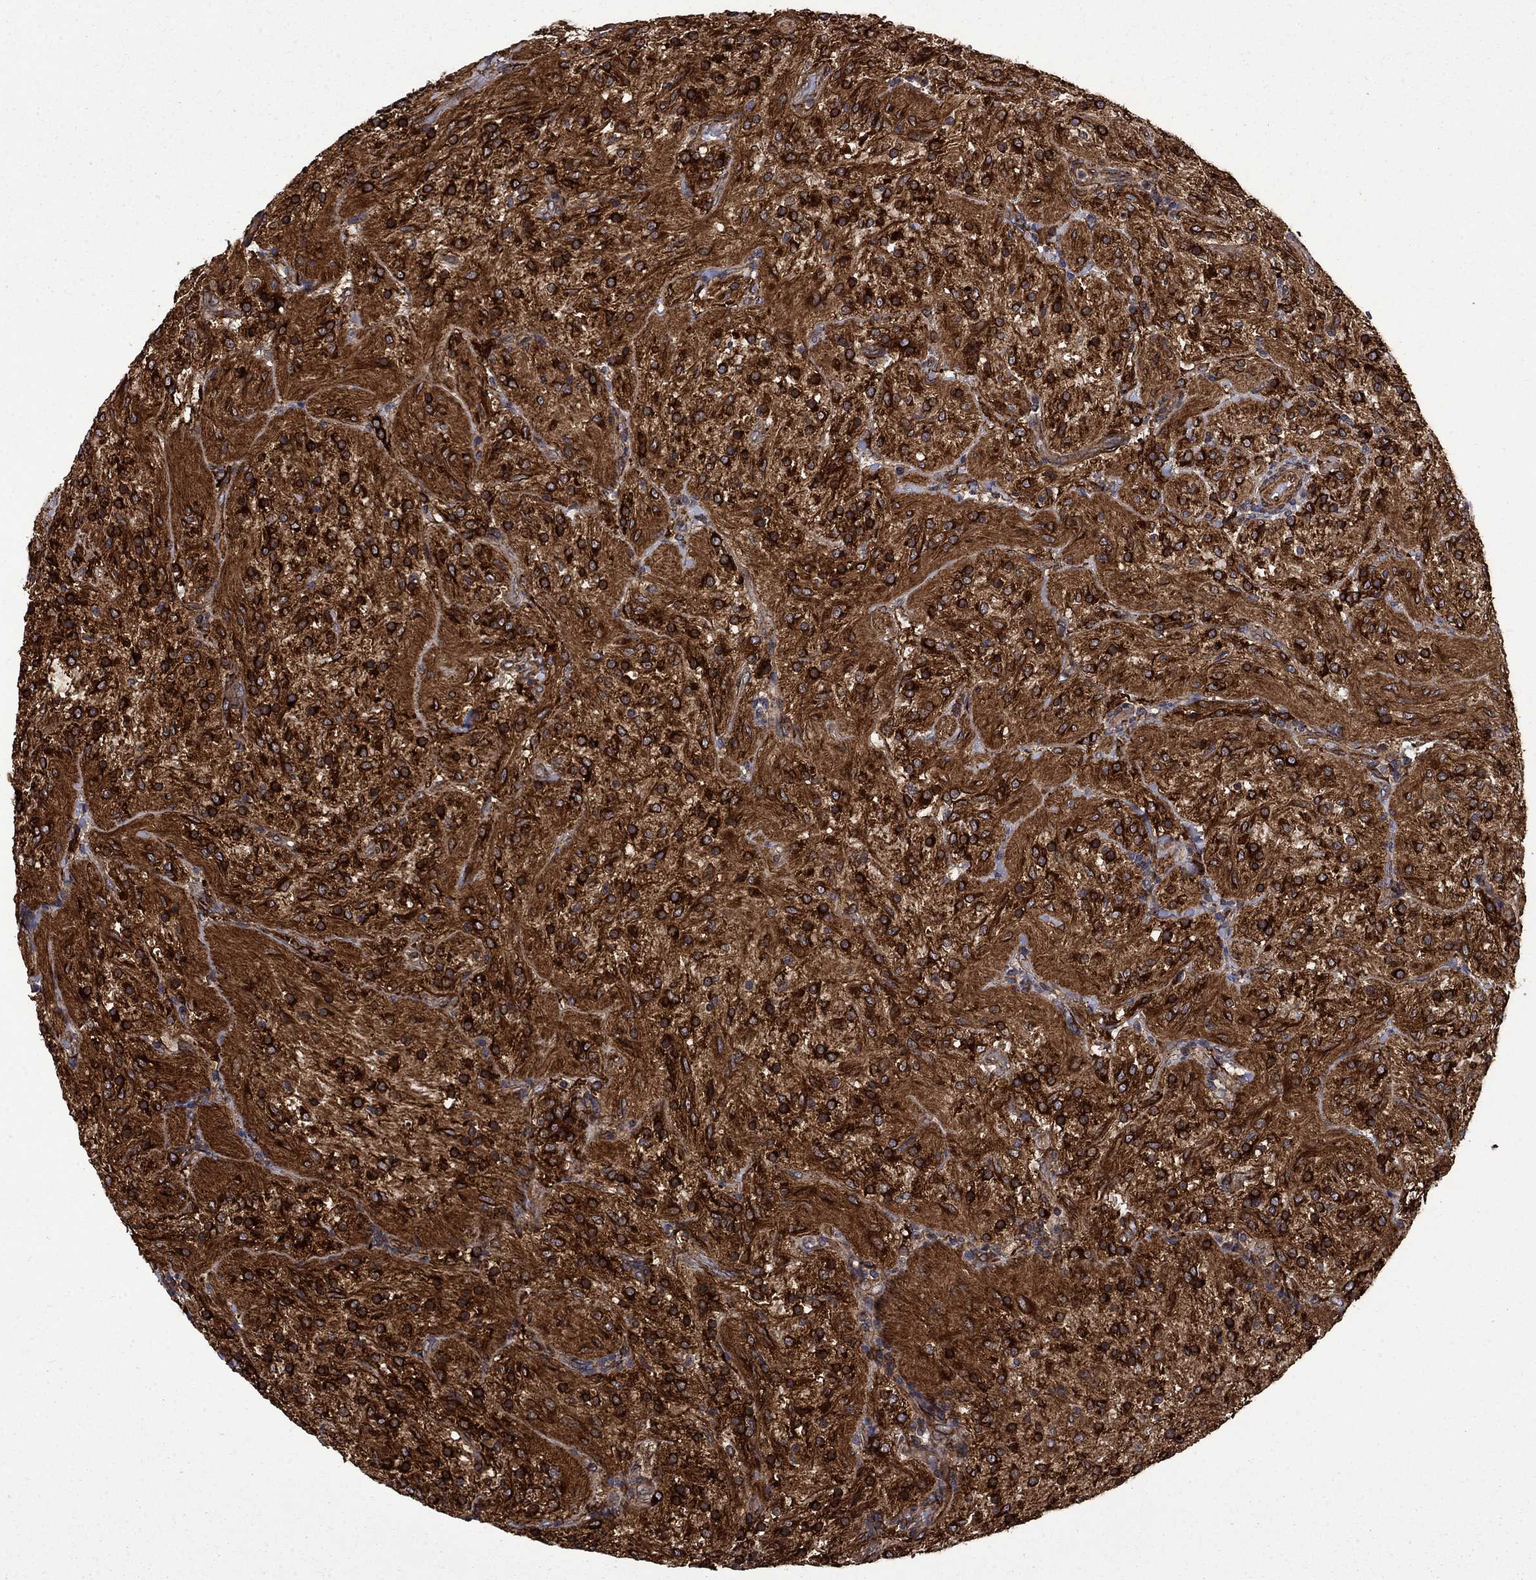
{"staining": {"intensity": "strong", "quantity": ">75%", "location": "cytoplasmic/membranous"}, "tissue": "glioma", "cell_type": "Tumor cells", "image_type": "cancer", "snomed": [{"axis": "morphology", "description": "Glioma, malignant, Low grade"}, {"axis": "topography", "description": "Brain"}], "caption": "Human malignant glioma (low-grade) stained with a brown dye reveals strong cytoplasmic/membranous positive positivity in approximately >75% of tumor cells.", "gene": "CUTC", "patient": {"sex": "male", "age": 3}}